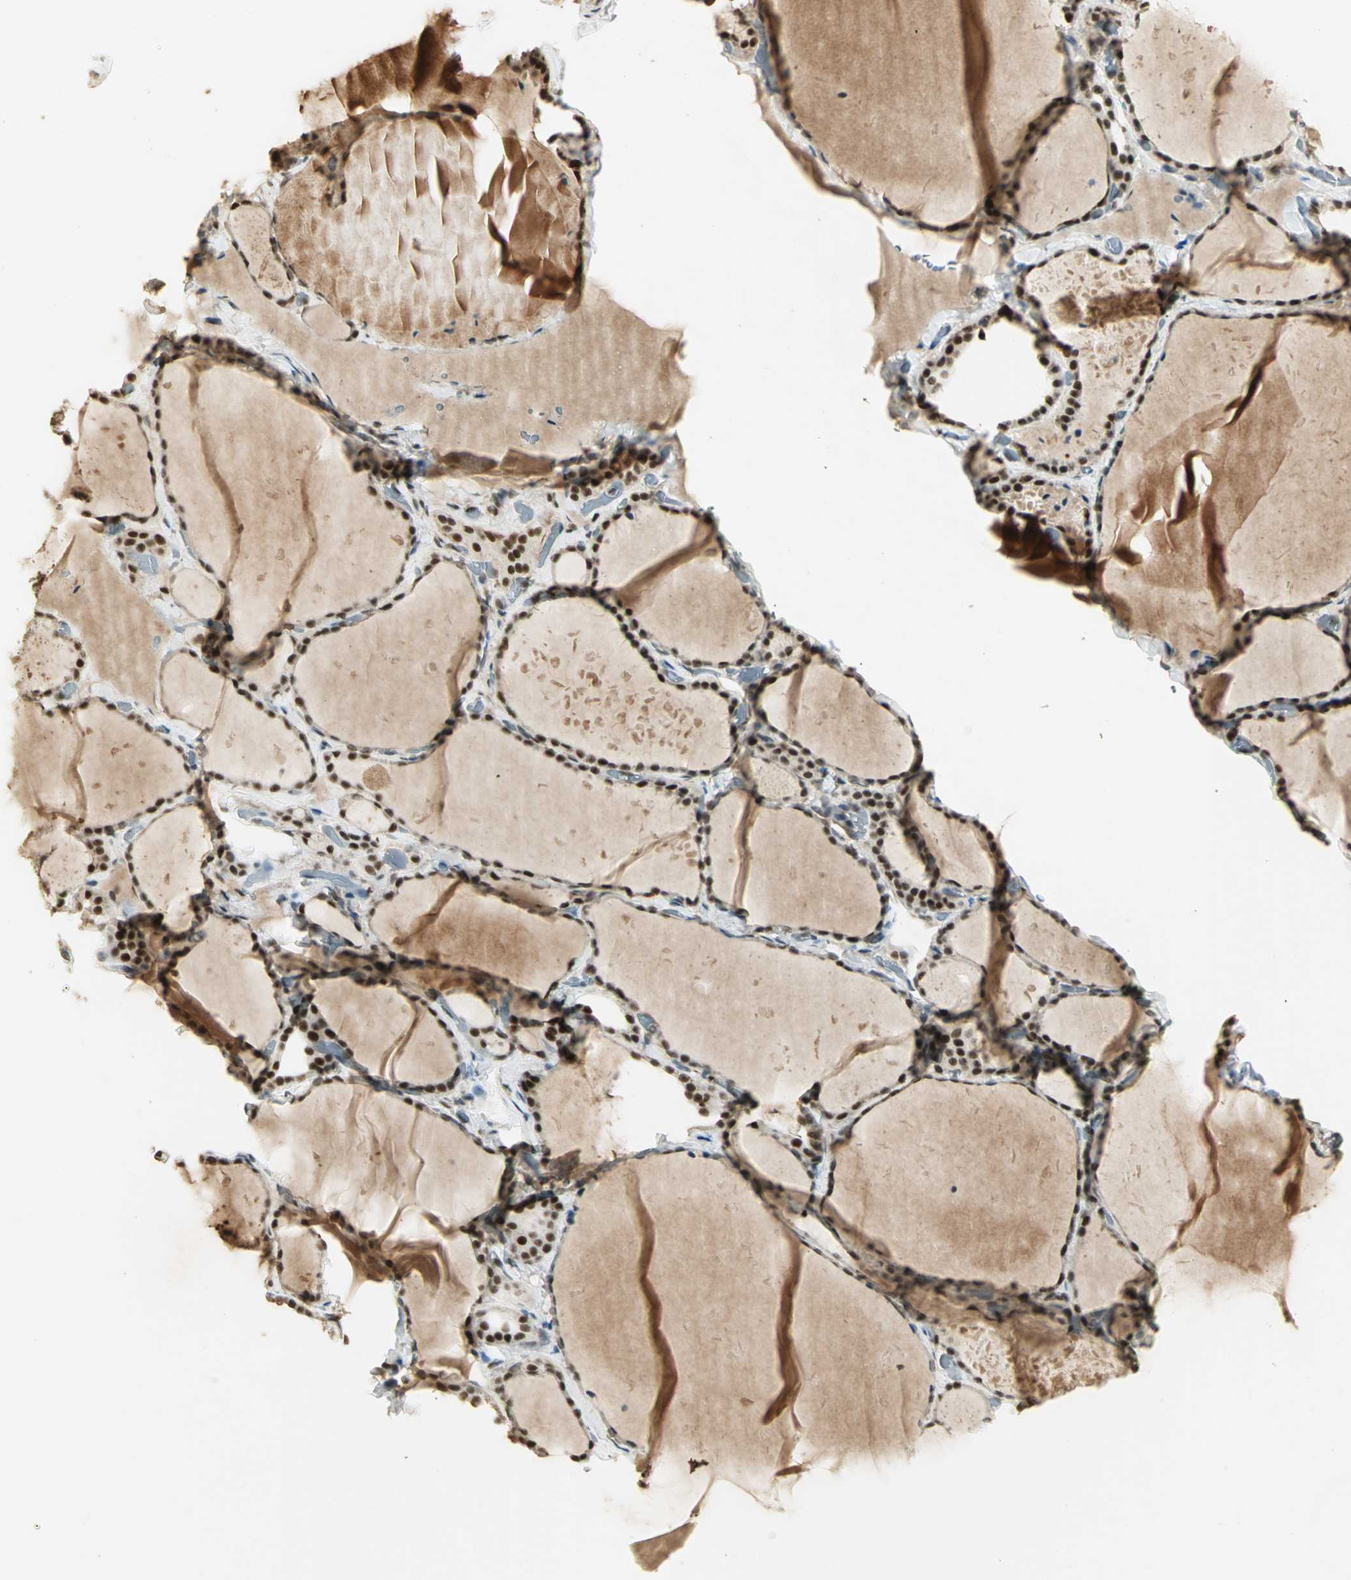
{"staining": {"intensity": "strong", "quantity": ">75%", "location": "nuclear"}, "tissue": "thyroid gland", "cell_type": "Glandular cells", "image_type": "normal", "snomed": [{"axis": "morphology", "description": "Normal tissue, NOS"}, {"axis": "topography", "description": "Thyroid gland"}], "caption": "This is a photomicrograph of immunohistochemistry staining of benign thyroid gland, which shows strong staining in the nuclear of glandular cells.", "gene": "ELF1", "patient": {"sex": "female", "age": 22}}